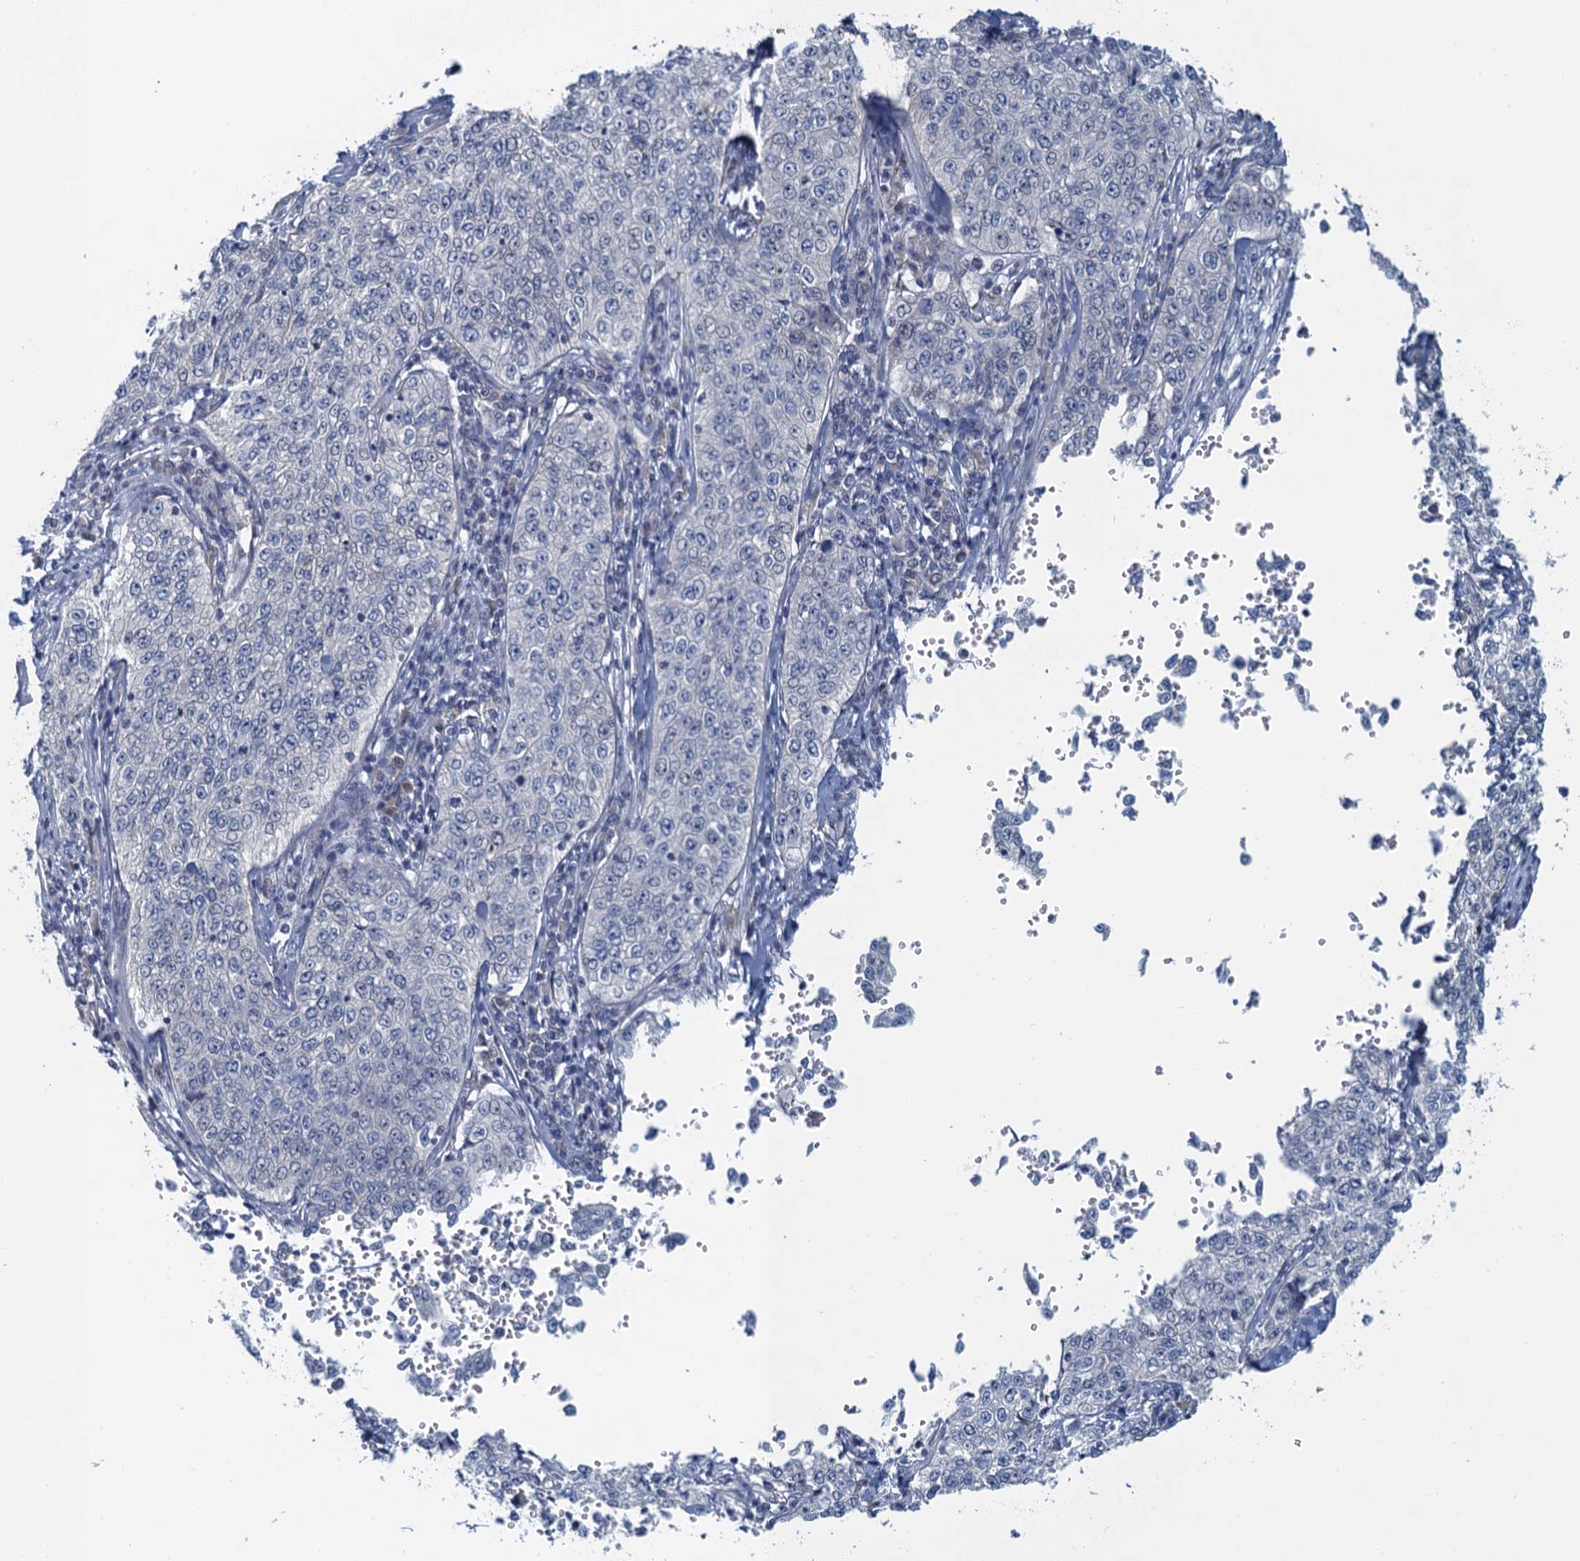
{"staining": {"intensity": "negative", "quantity": "none", "location": "none"}, "tissue": "cervical cancer", "cell_type": "Tumor cells", "image_type": "cancer", "snomed": [{"axis": "morphology", "description": "Squamous cell carcinoma, NOS"}, {"axis": "topography", "description": "Cervix"}], "caption": "Micrograph shows no significant protein positivity in tumor cells of cervical cancer.", "gene": "NCKAP1L", "patient": {"sex": "female", "age": 35}}